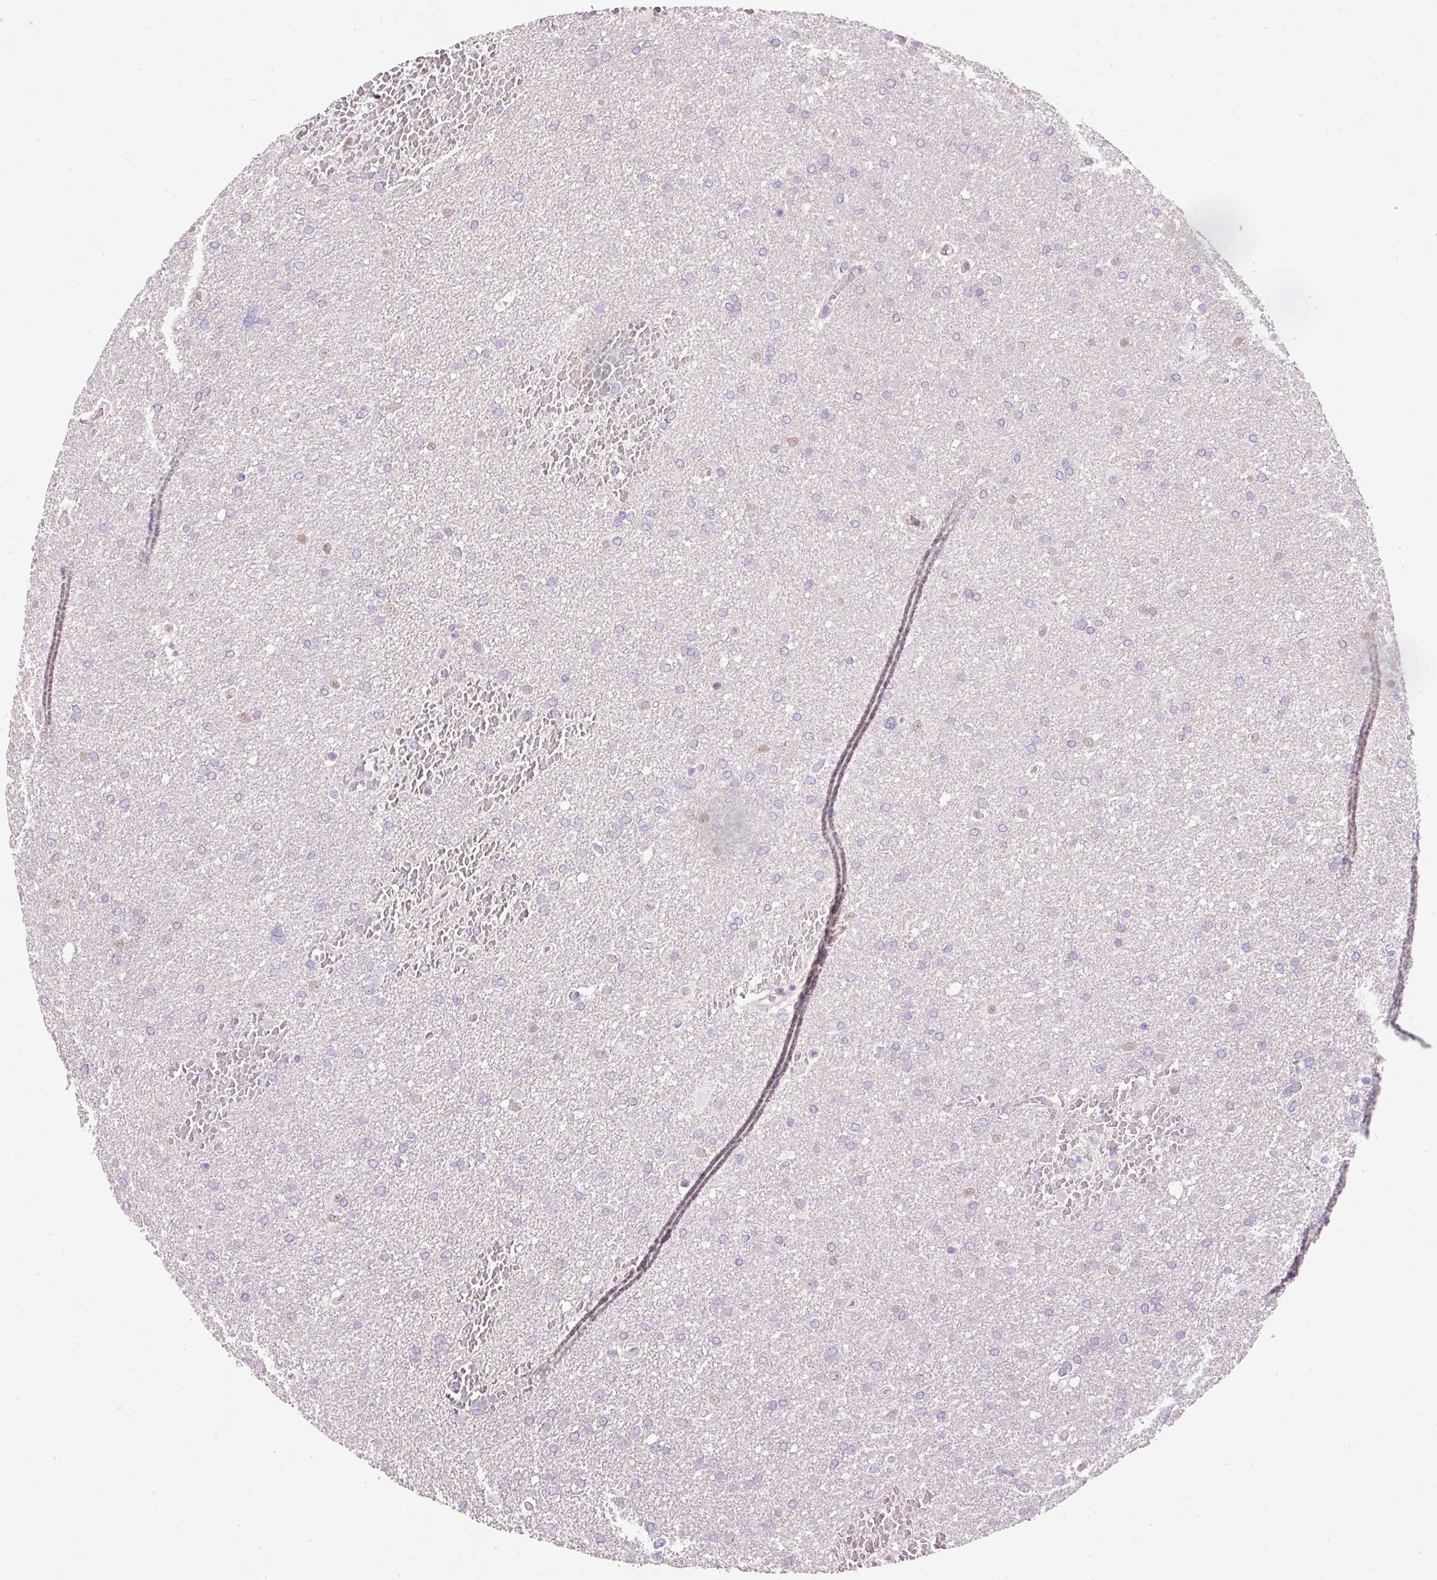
{"staining": {"intensity": "negative", "quantity": "none", "location": "none"}, "tissue": "glioma", "cell_type": "Tumor cells", "image_type": "cancer", "snomed": [{"axis": "morphology", "description": "Glioma, malignant, High grade"}, {"axis": "topography", "description": "Cerebral cortex"}], "caption": "Glioma stained for a protein using IHC shows no positivity tumor cells.", "gene": "KPNA5", "patient": {"sex": "female", "age": 36}}